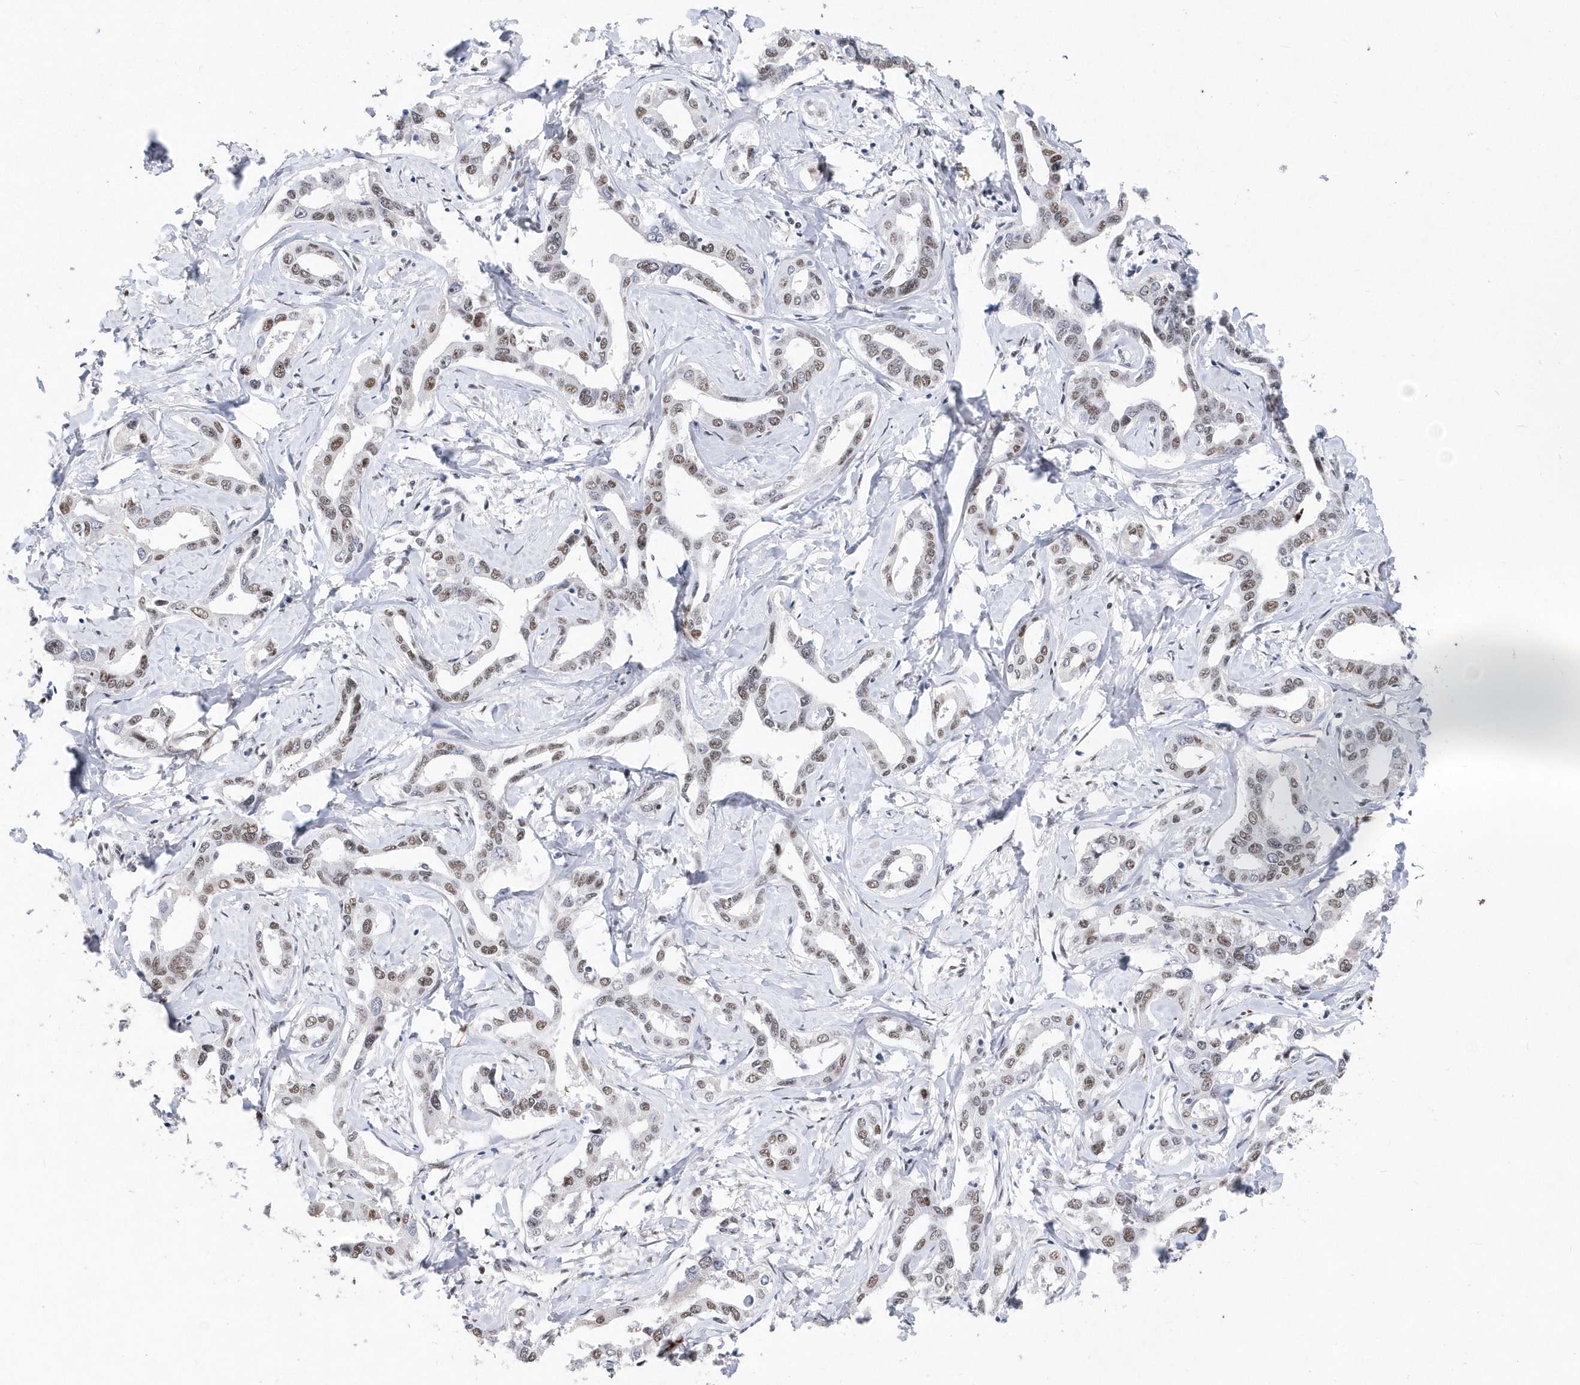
{"staining": {"intensity": "moderate", "quantity": "25%-75%", "location": "nuclear"}, "tissue": "liver cancer", "cell_type": "Tumor cells", "image_type": "cancer", "snomed": [{"axis": "morphology", "description": "Cholangiocarcinoma"}, {"axis": "topography", "description": "Liver"}], "caption": "A micrograph showing moderate nuclear expression in approximately 25%-75% of tumor cells in cholangiocarcinoma (liver), as visualized by brown immunohistochemical staining.", "gene": "RPP30", "patient": {"sex": "male", "age": 59}}